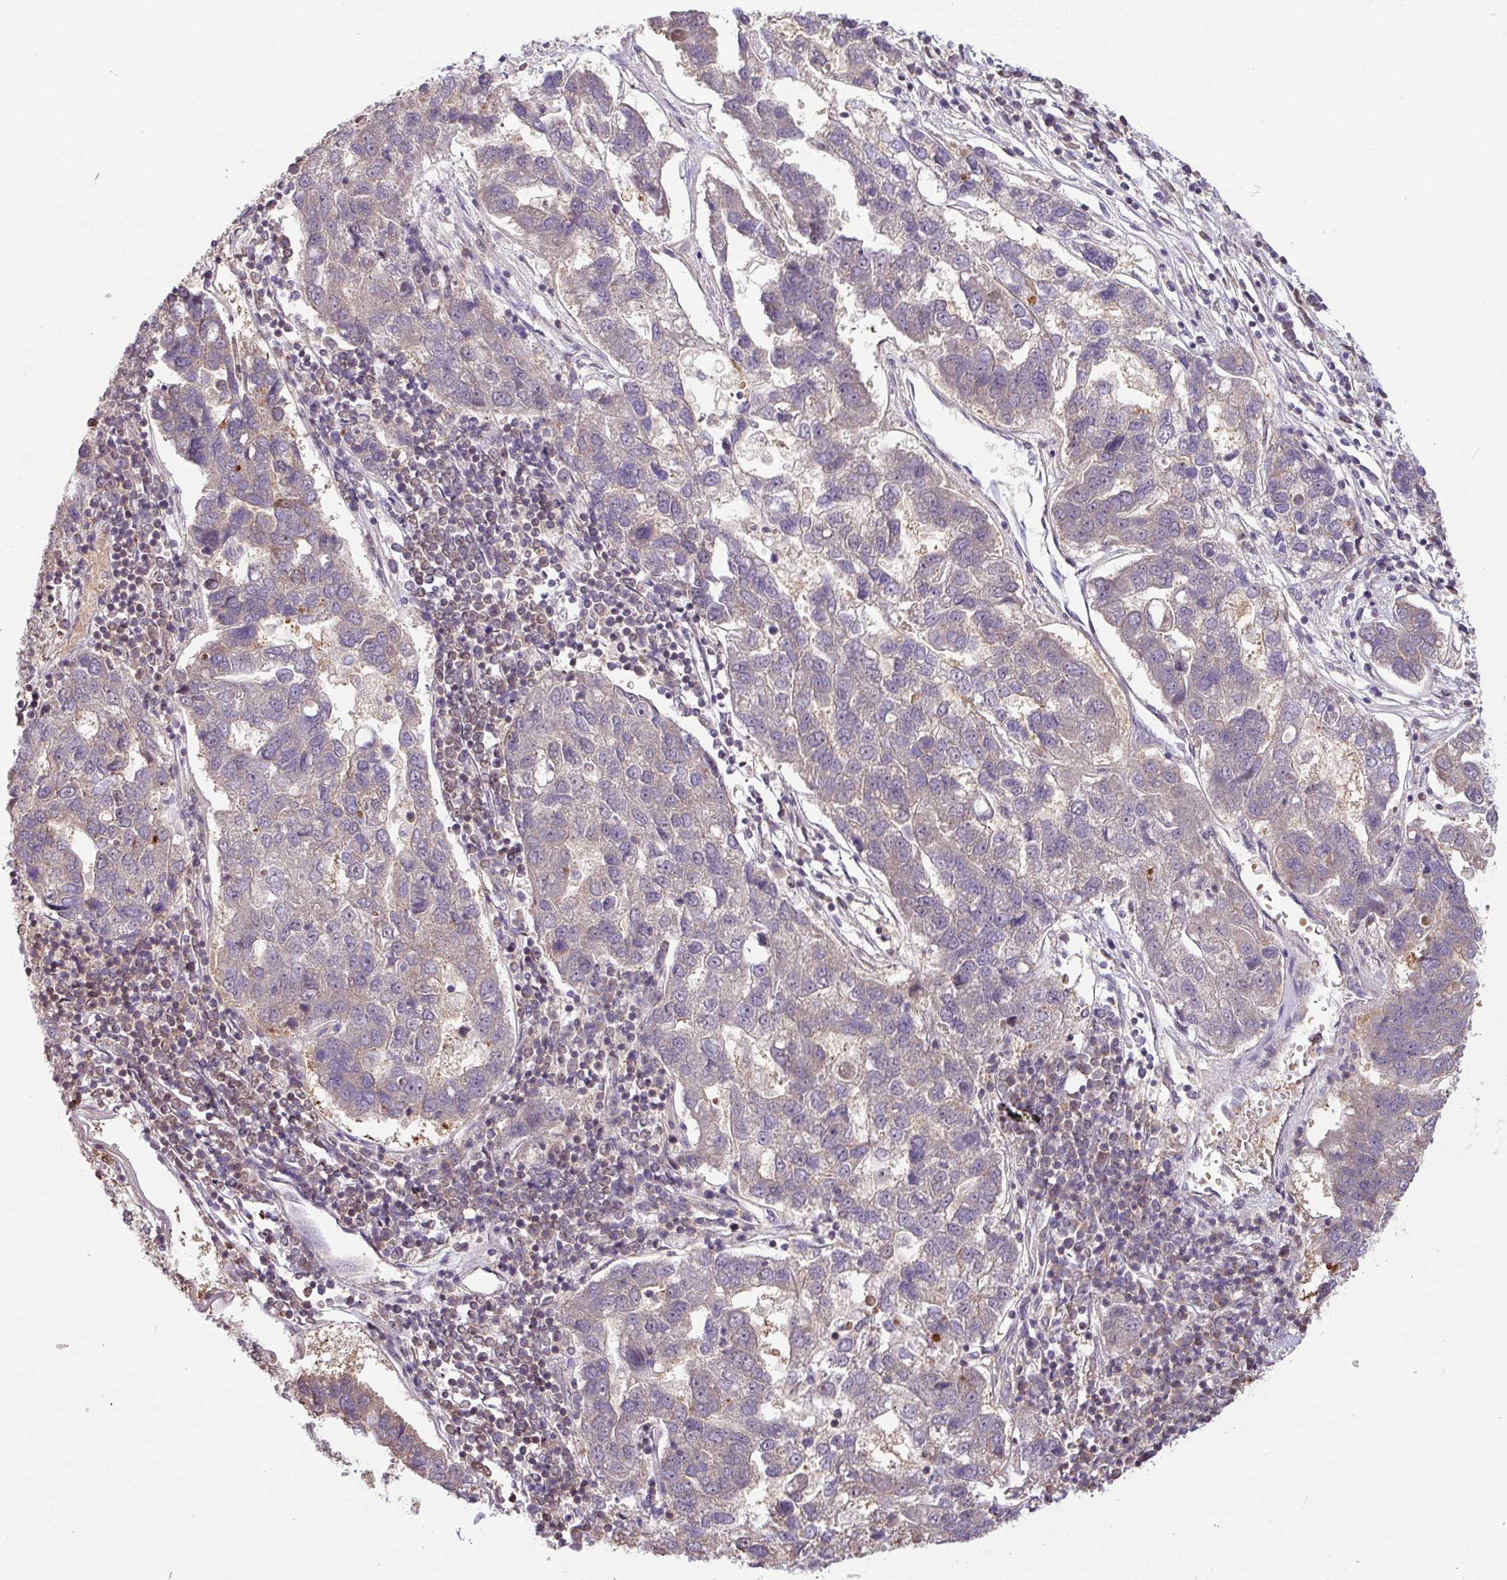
{"staining": {"intensity": "negative", "quantity": "none", "location": "none"}, "tissue": "pancreatic cancer", "cell_type": "Tumor cells", "image_type": "cancer", "snomed": [{"axis": "morphology", "description": "Adenocarcinoma, NOS"}, {"axis": "topography", "description": "Pancreas"}], "caption": "IHC of human pancreatic cancer shows no expression in tumor cells.", "gene": "SHB", "patient": {"sex": "female", "age": 61}}